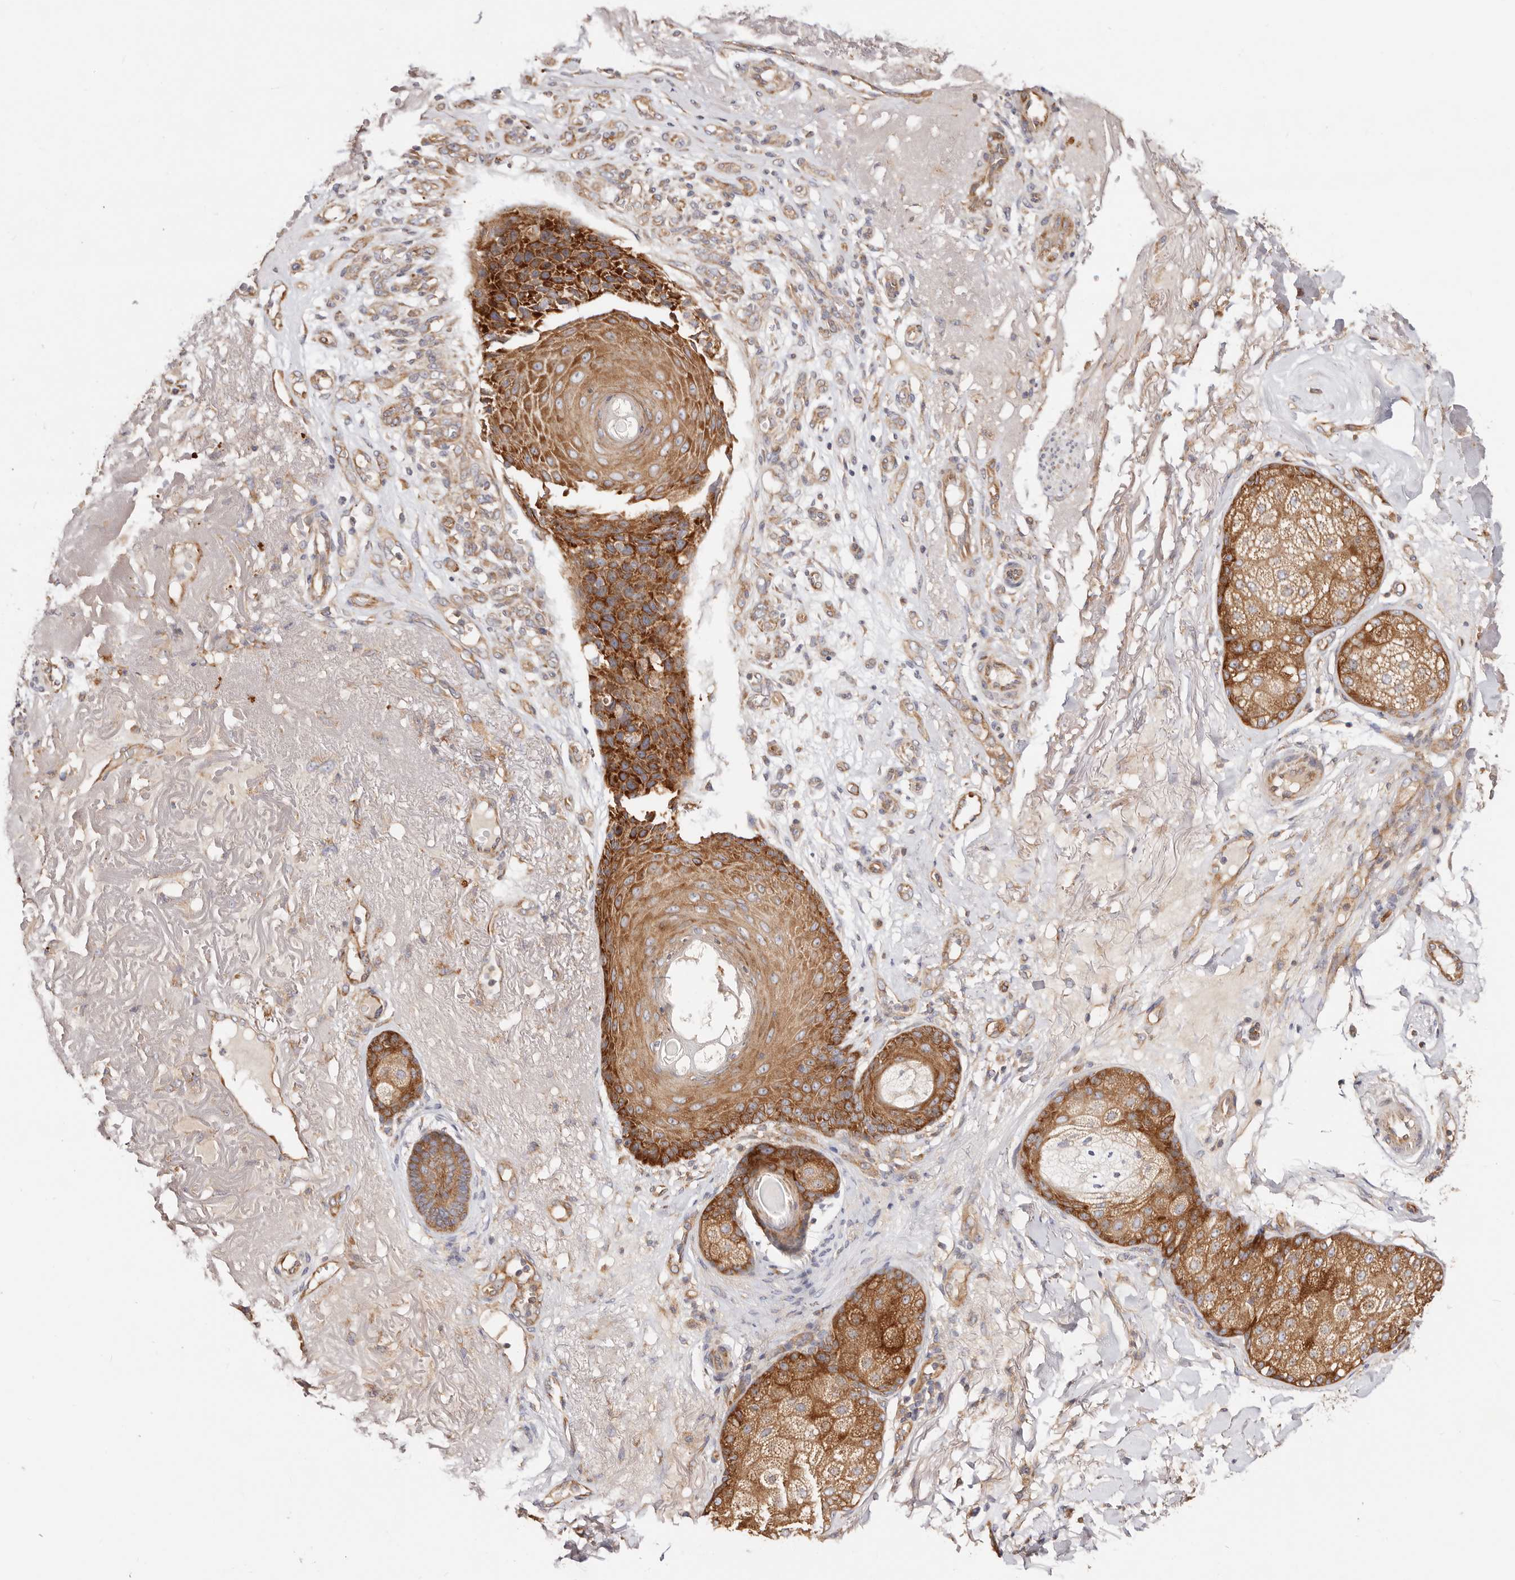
{"staining": {"intensity": "moderate", "quantity": ">75%", "location": "cytoplasmic/membranous"}, "tissue": "skin cancer", "cell_type": "Tumor cells", "image_type": "cancer", "snomed": [{"axis": "morphology", "description": "Squamous cell carcinoma, NOS"}, {"axis": "topography", "description": "Skin"}], "caption": "Protein staining of skin cancer (squamous cell carcinoma) tissue shows moderate cytoplasmic/membranous expression in approximately >75% of tumor cells.", "gene": "GNA13", "patient": {"sex": "female", "age": 88}}